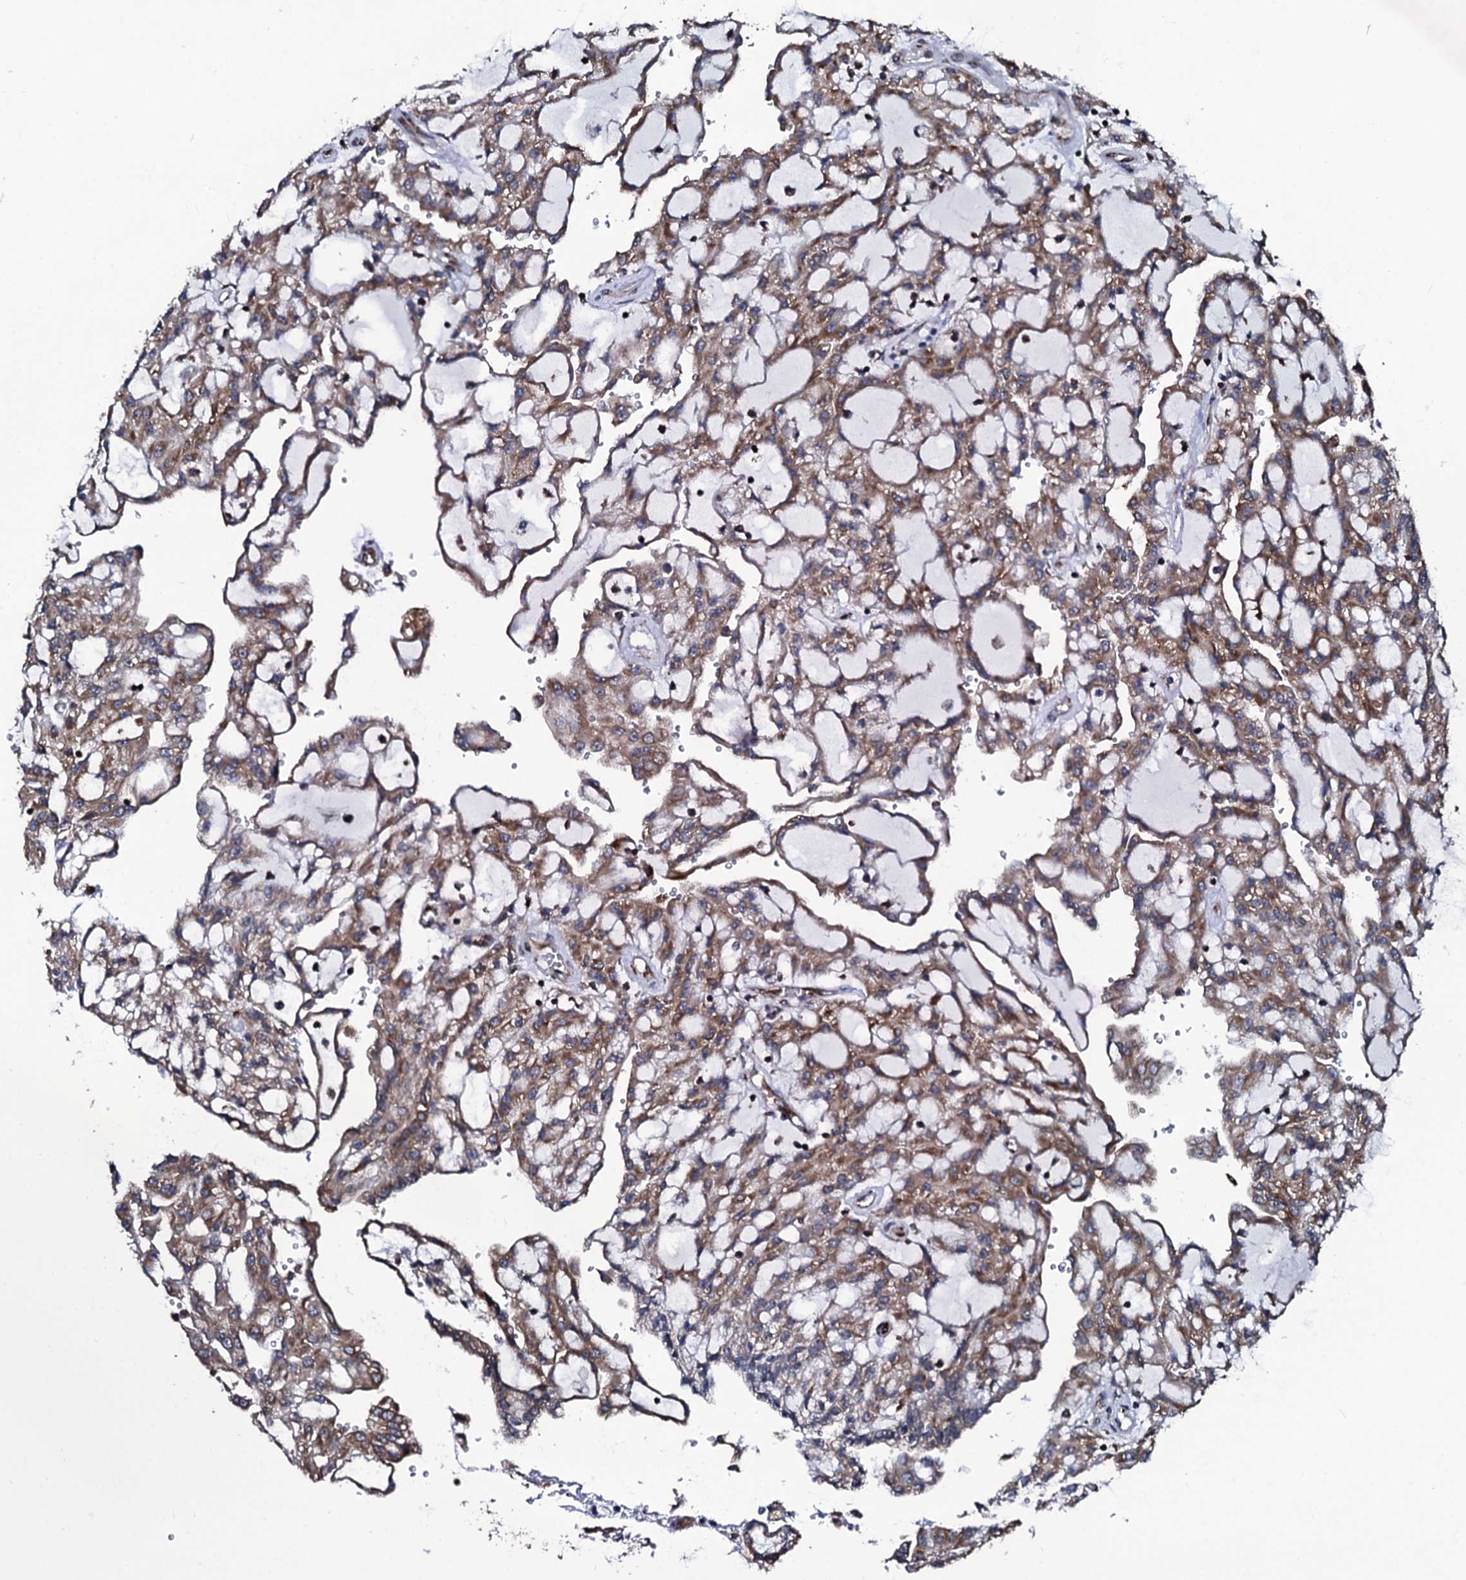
{"staining": {"intensity": "moderate", "quantity": ">75%", "location": "cytoplasmic/membranous"}, "tissue": "renal cancer", "cell_type": "Tumor cells", "image_type": "cancer", "snomed": [{"axis": "morphology", "description": "Adenocarcinoma, NOS"}, {"axis": "topography", "description": "Kidney"}], "caption": "Immunohistochemistry (IHC) staining of renal adenocarcinoma, which reveals medium levels of moderate cytoplasmic/membranous staining in about >75% of tumor cells indicating moderate cytoplasmic/membranous protein expression. The staining was performed using DAB (3,3'-diaminobenzidine) (brown) for protein detection and nuclei were counterstained in hematoxylin (blue).", "gene": "SPTY2D1", "patient": {"sex": "male", "age": 63}}